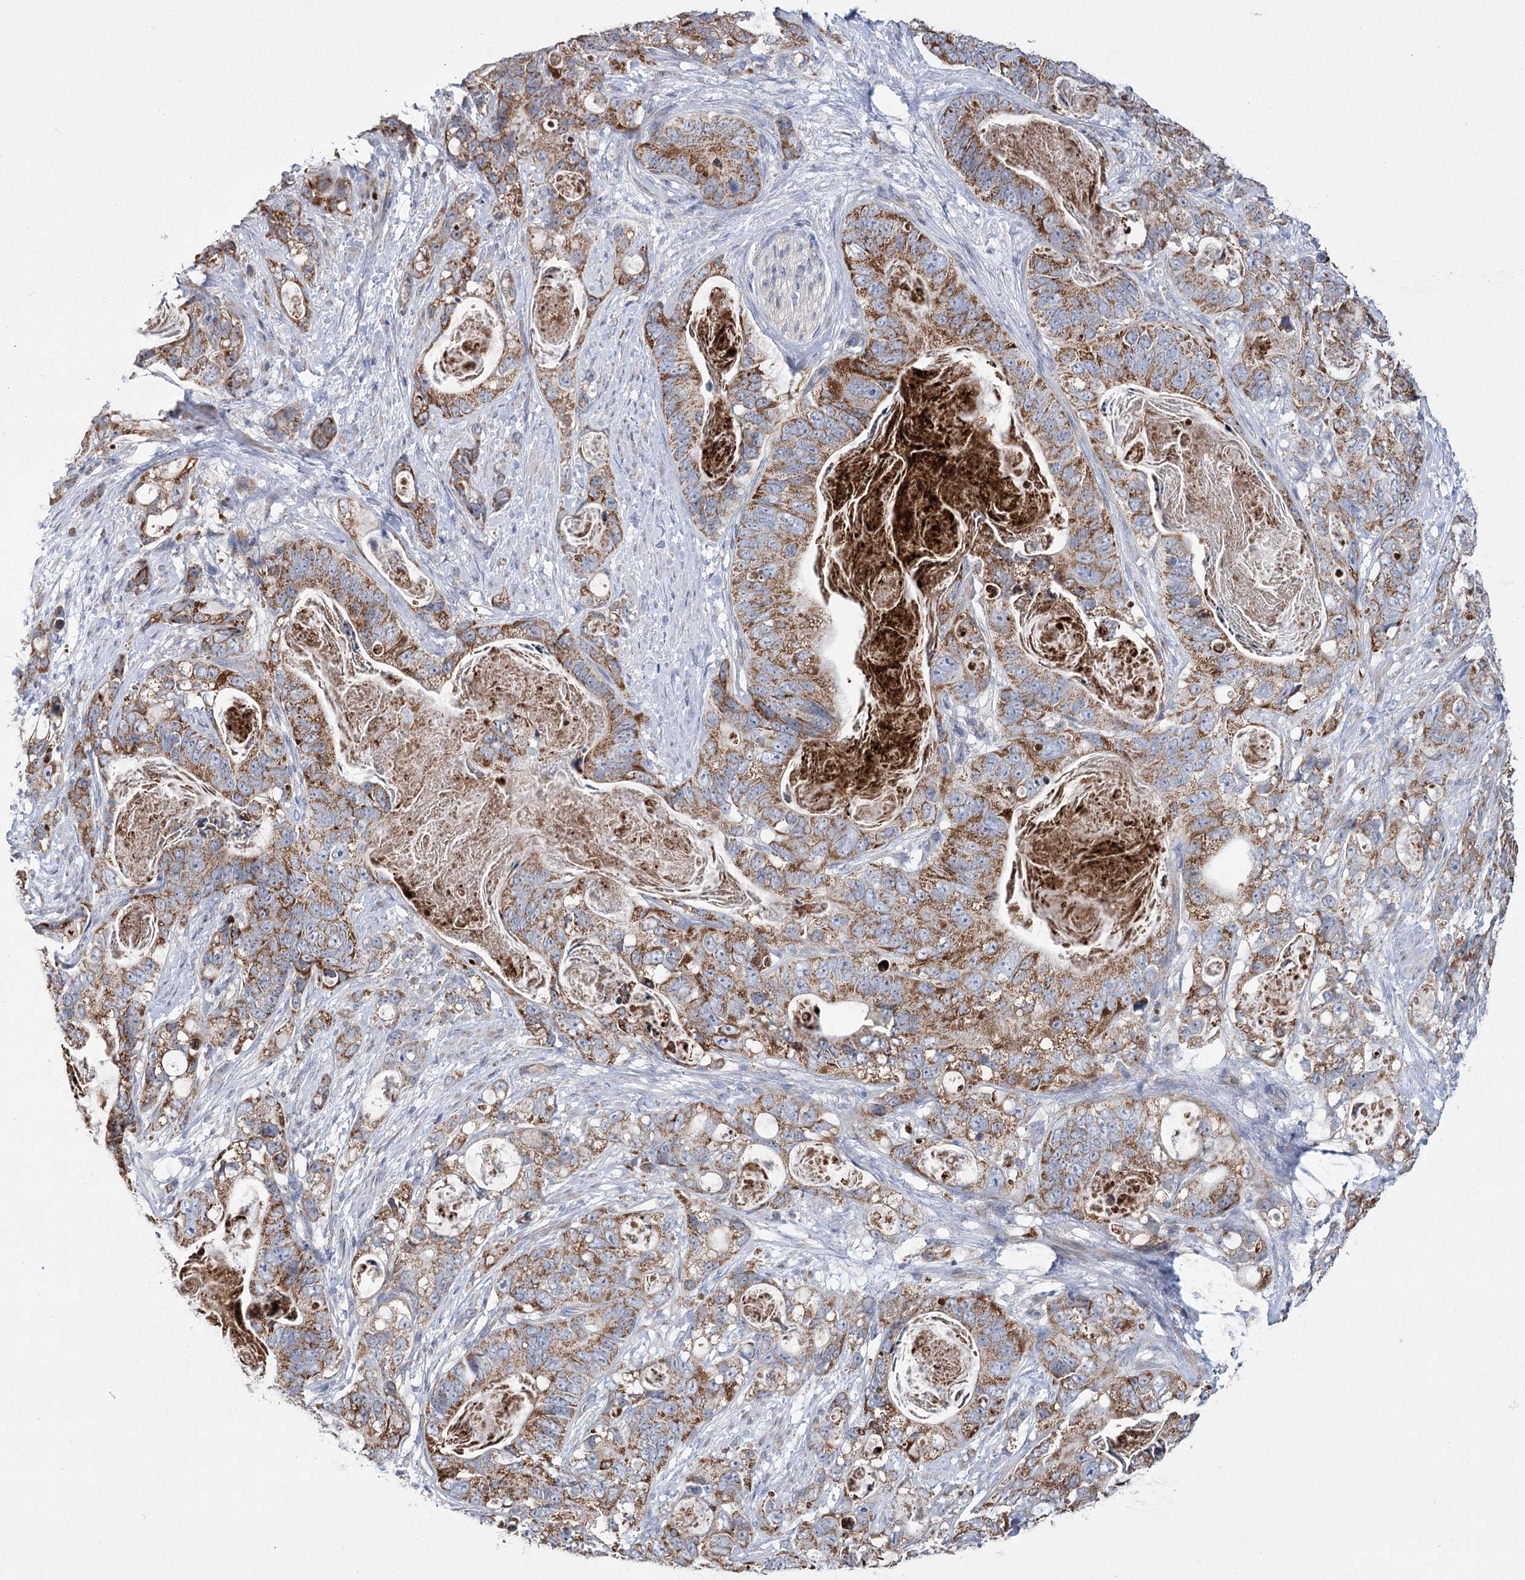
{"staining": {"intensity": "moderate", "quantity": ">75%", "location": "cytoplasmic/membranous"}, "tissue": "stomach cancer", "cell_type": "Tumor cells", "image_type": "cancer", "snomed": [{"axis": "morphology", "description": "Normal tissue, NOS"}, {"axis": "morphology", "description": "Adenocarcinoma, NOS"}, {"axis": "topography", "description": "Stomach"}], "caption": "The immunohistochemical stain labels moderate cytoplasmic/membranous staining in tumor cells of stomach adenocarcinoma tissue.", "gene": "PDHB", "patient": {"sex": "female", "age": 89}}